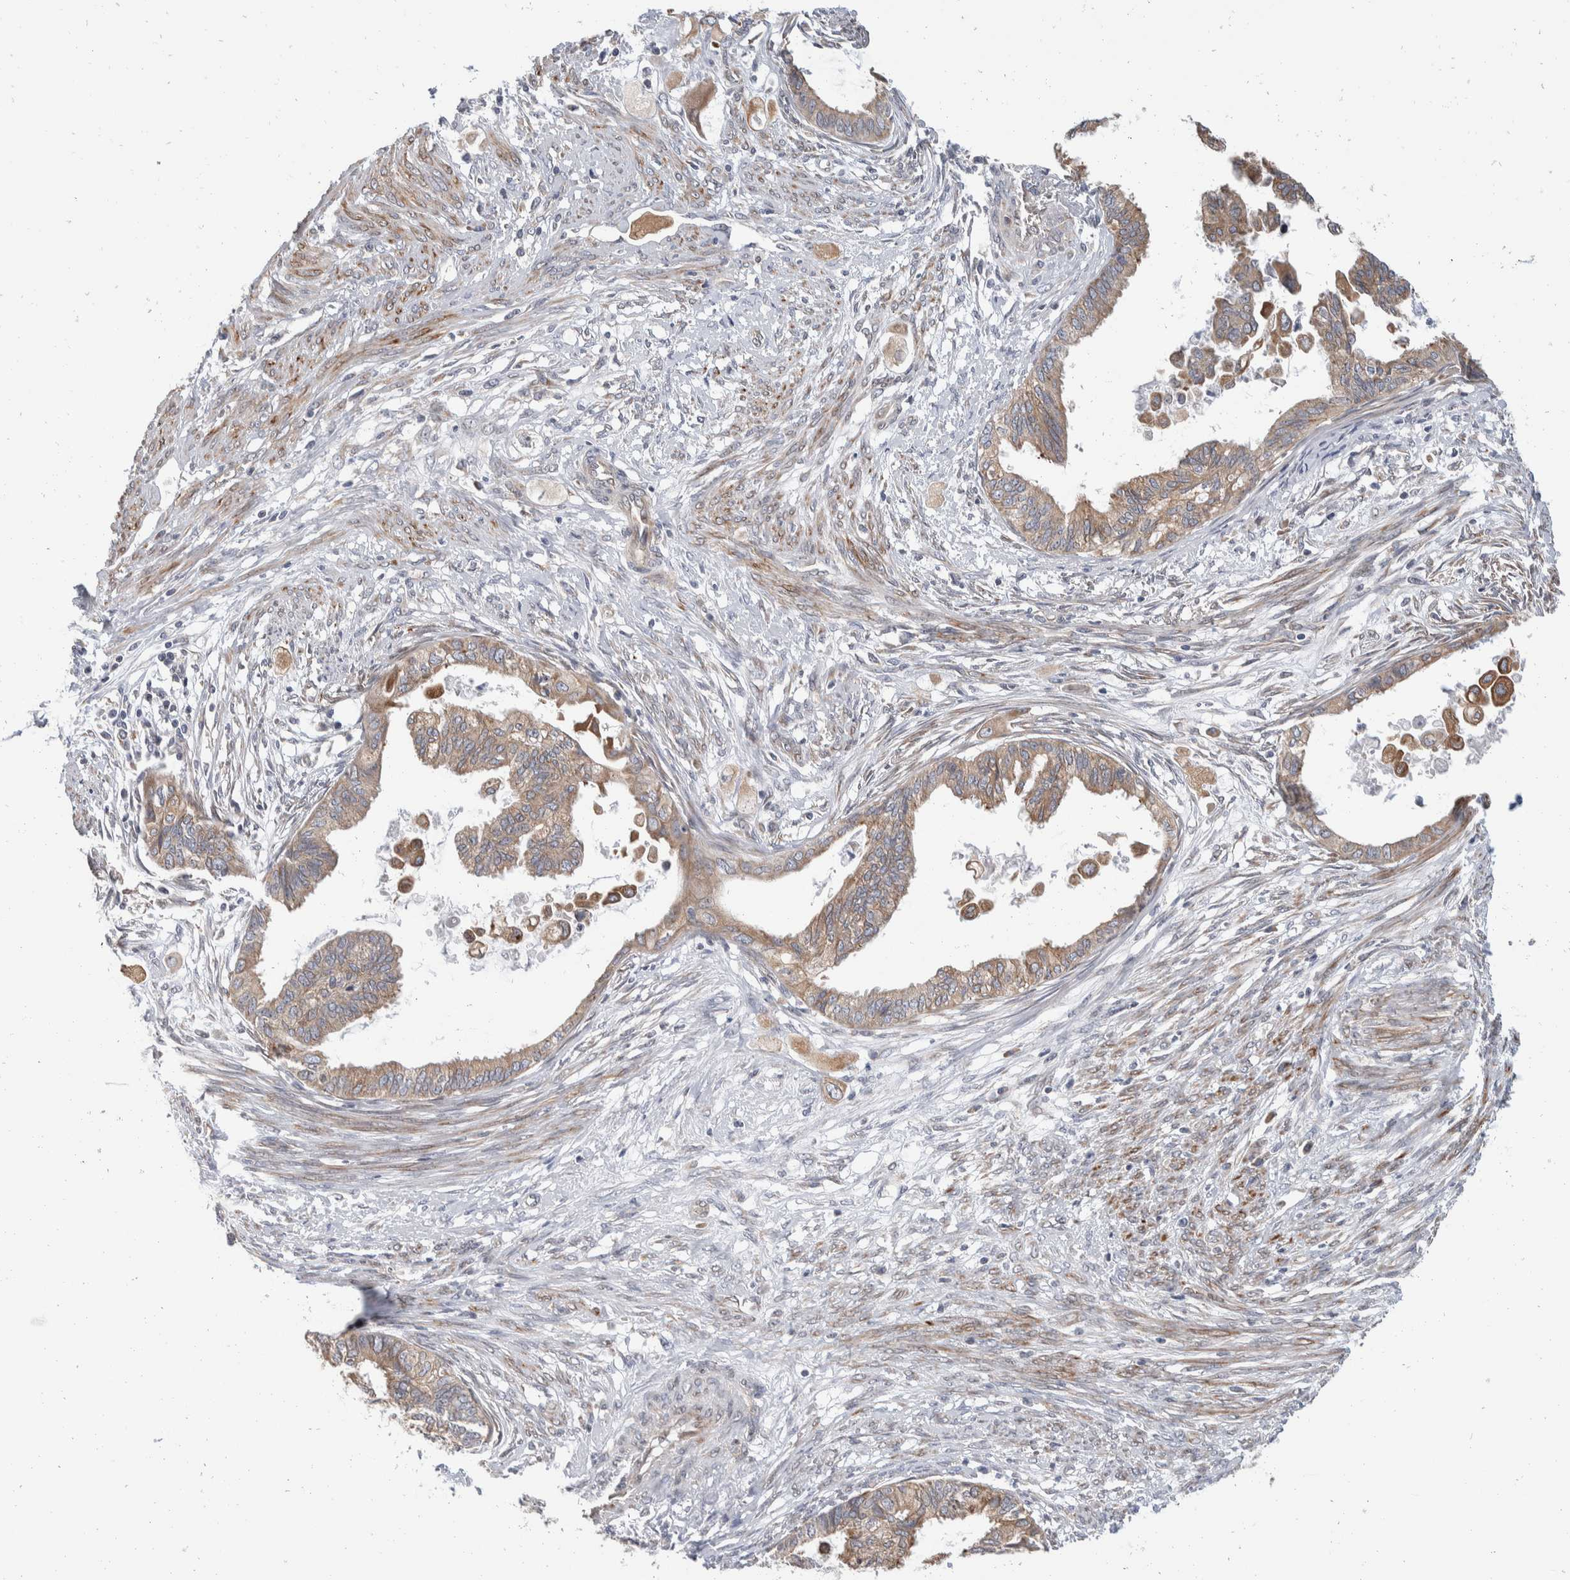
{"staining": {"intensity": "weak", "quantity": ">75%", "location": "cytoplasmic/membranous"}, "tissue": "cervical cancer", "cell_type": "Tumor cells", "image_type": "cancer", "snomed": [{"axis": "morphology", "description": "Normal tissue, NOS"}, {"axis": "morphology", "description": "Adenocarcinoma, NOS"}, {"axis": "topography", "description": "Cervix"}, {"axis": "topography", "description": "Endometrium"}], "caption": "Adenocarcinoma (cervical) stained with immunohistochemistry demonstrates weak cytoplasmic/membranous positivity in about >75% of tumor cells. The staining was performed using DAB, with brown indicating positive protein expression. Nuclei are stained blue with hematoxylin.", "gene": "TMEM245", "patient": {"sex": "female", "age": 86}}